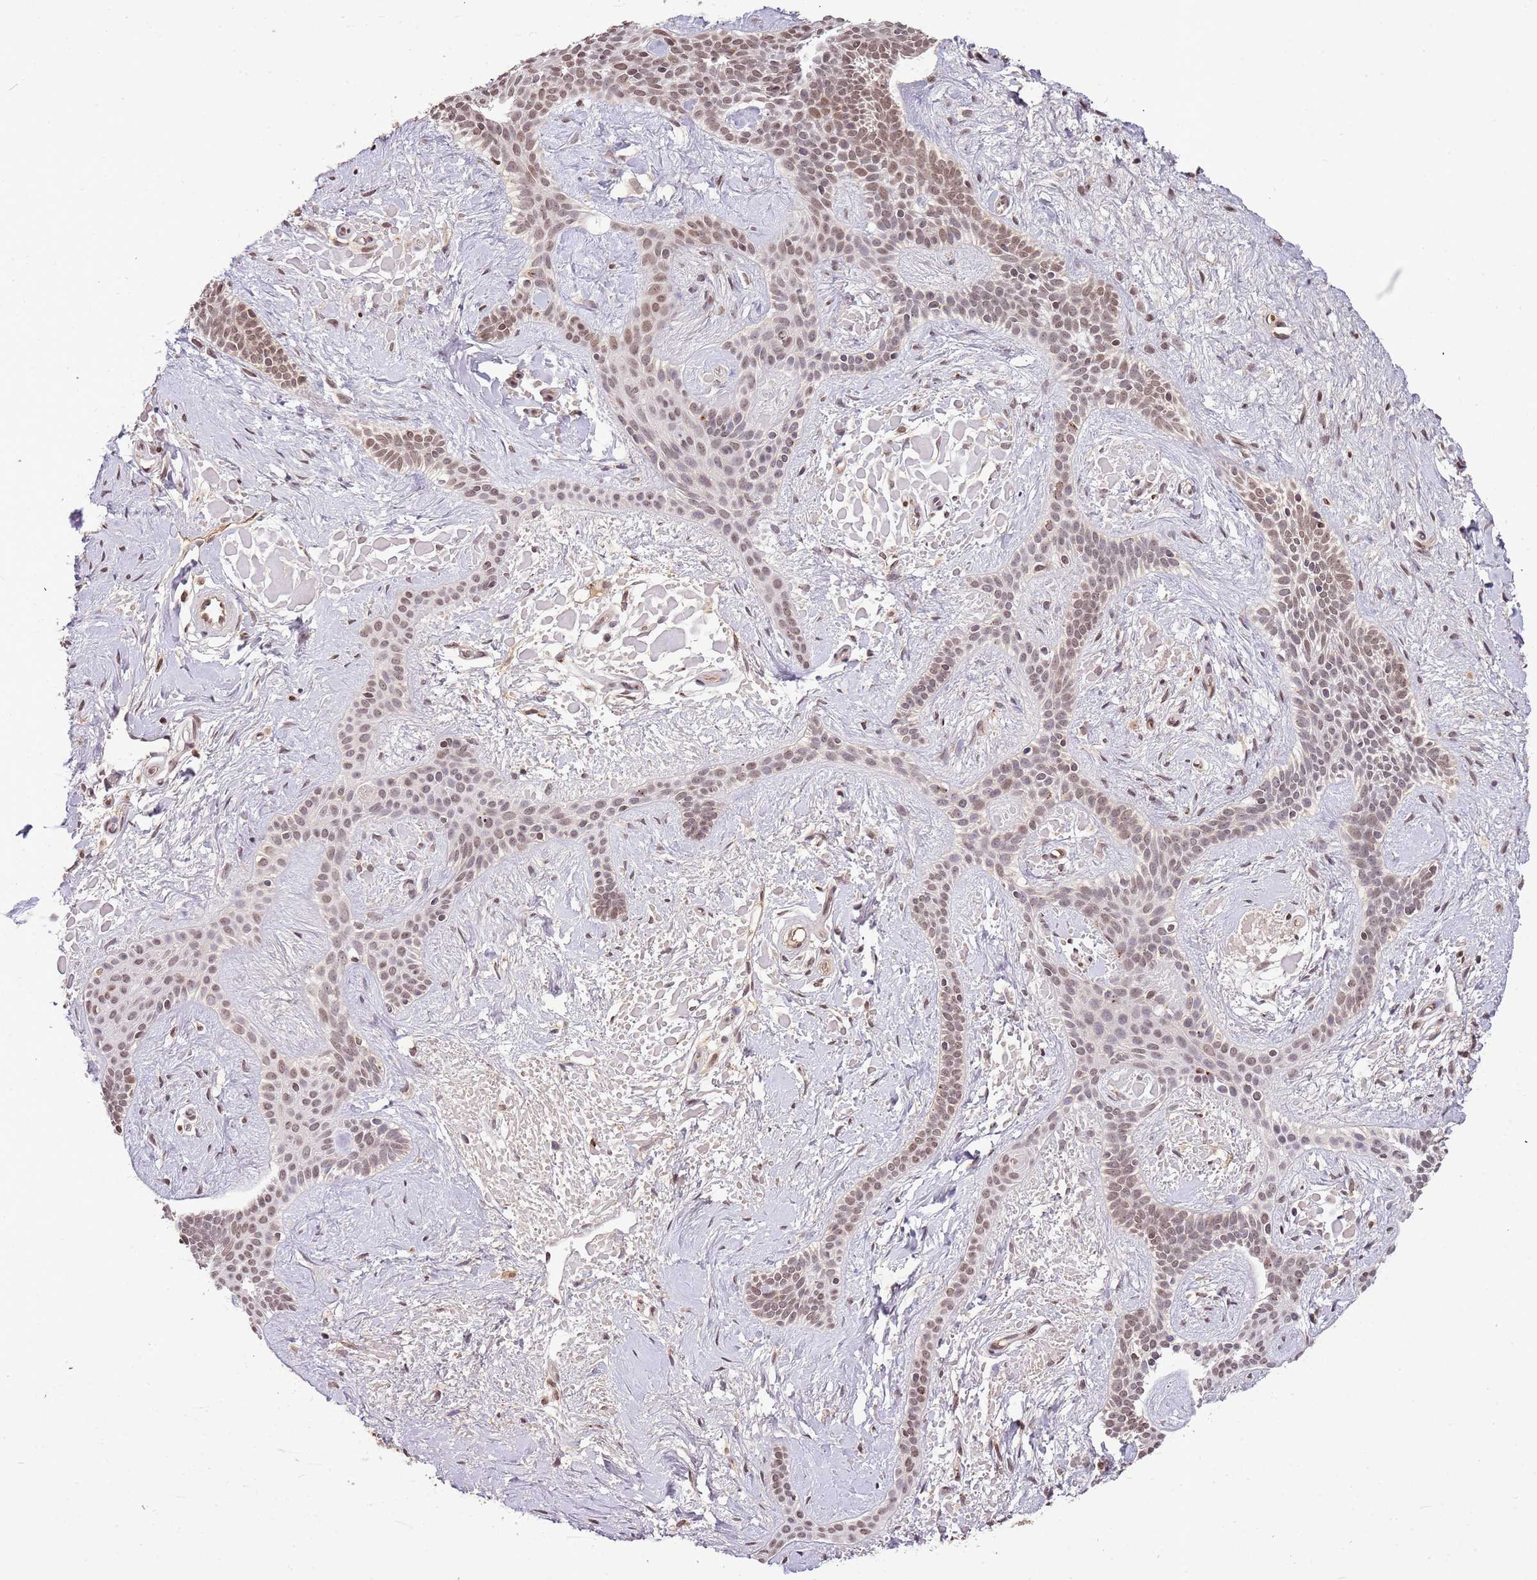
{"staining": {"intensity": "weak", "quantity": ">75%", "location": "nuclear"}, "tissue": "skin cancer", "cell_type": "Tumor cells", "image_type": "cancer", "snomed": [{"axis": "morphology", "description": "Basal cell carcinoma"}, {"axis": "topography", "description": "Skin"}], "caption": "A histopathology image showing weak nuclear expression in approximately >75% of tumor cells in skin cancer, as visualized by brown immunohistochemical staining.", "gene": "SAMSN1", "patient": {"sex": "male", "age": 78}}